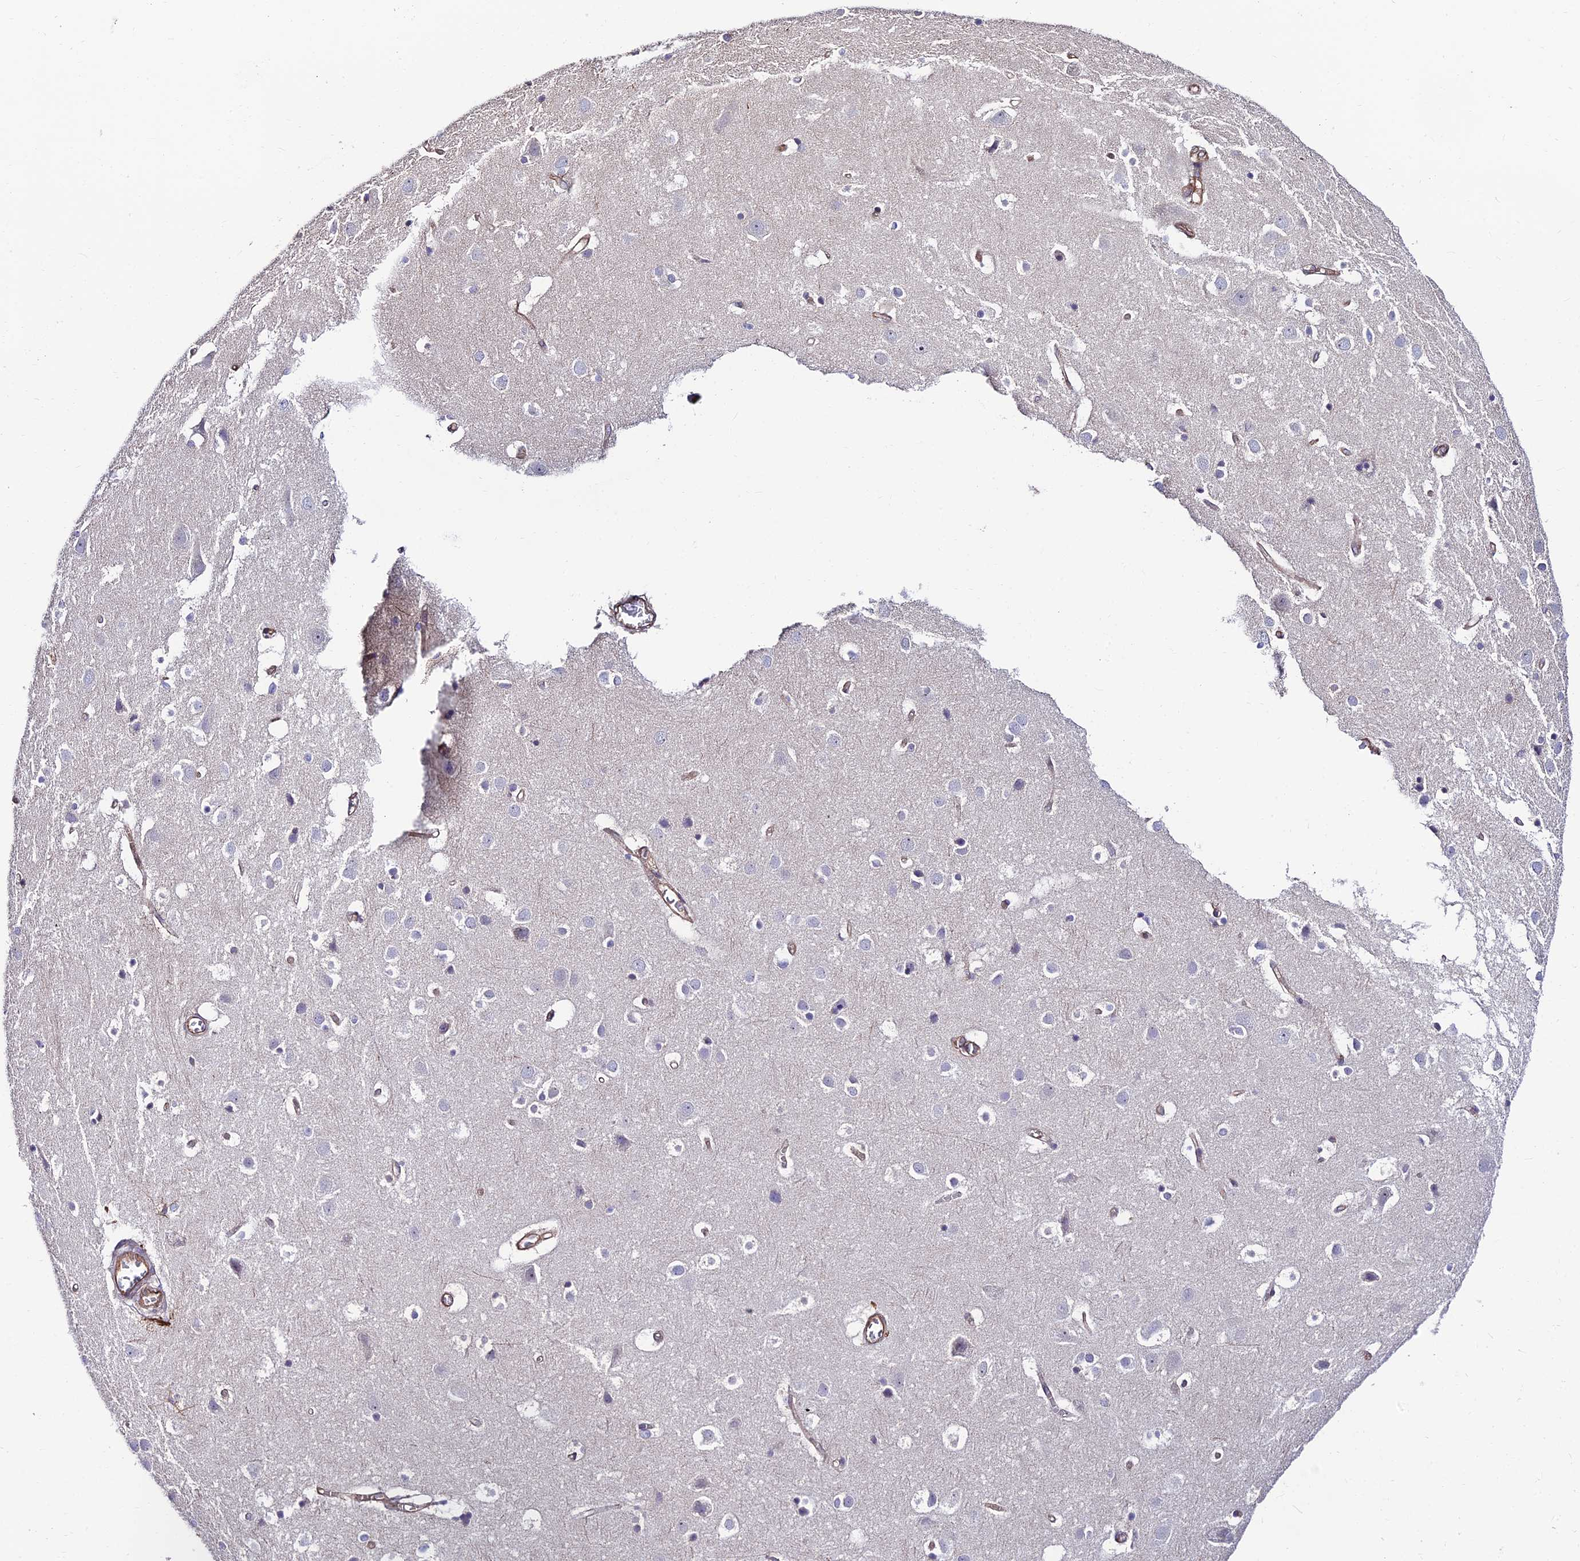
{"staining": {"intensity": "moderate", "quantity": ">75%", "location": "cytoplasmic/membranous"}, "tissue": "cerebral cortex", "cell_type": "Endothelial cells", "image_type": "normal", "snomed": [{"axis": "morphology", "description": "Normal tissue, NOS"}, {"axis": "topography", "description": "Cerebral cortex"}], "caption": "IHC micrograph of normal cerebral cortex: human cerebral cortex stained using IHC shows medium levels of moderate protein expression localized specifically in the cytoplasmic/membranous of endothelial cells, appearing as a cytoplasmic/membranous brown color.", "gene": "EXOC3L4", "patient": {"sex": "male", "age": 54}}